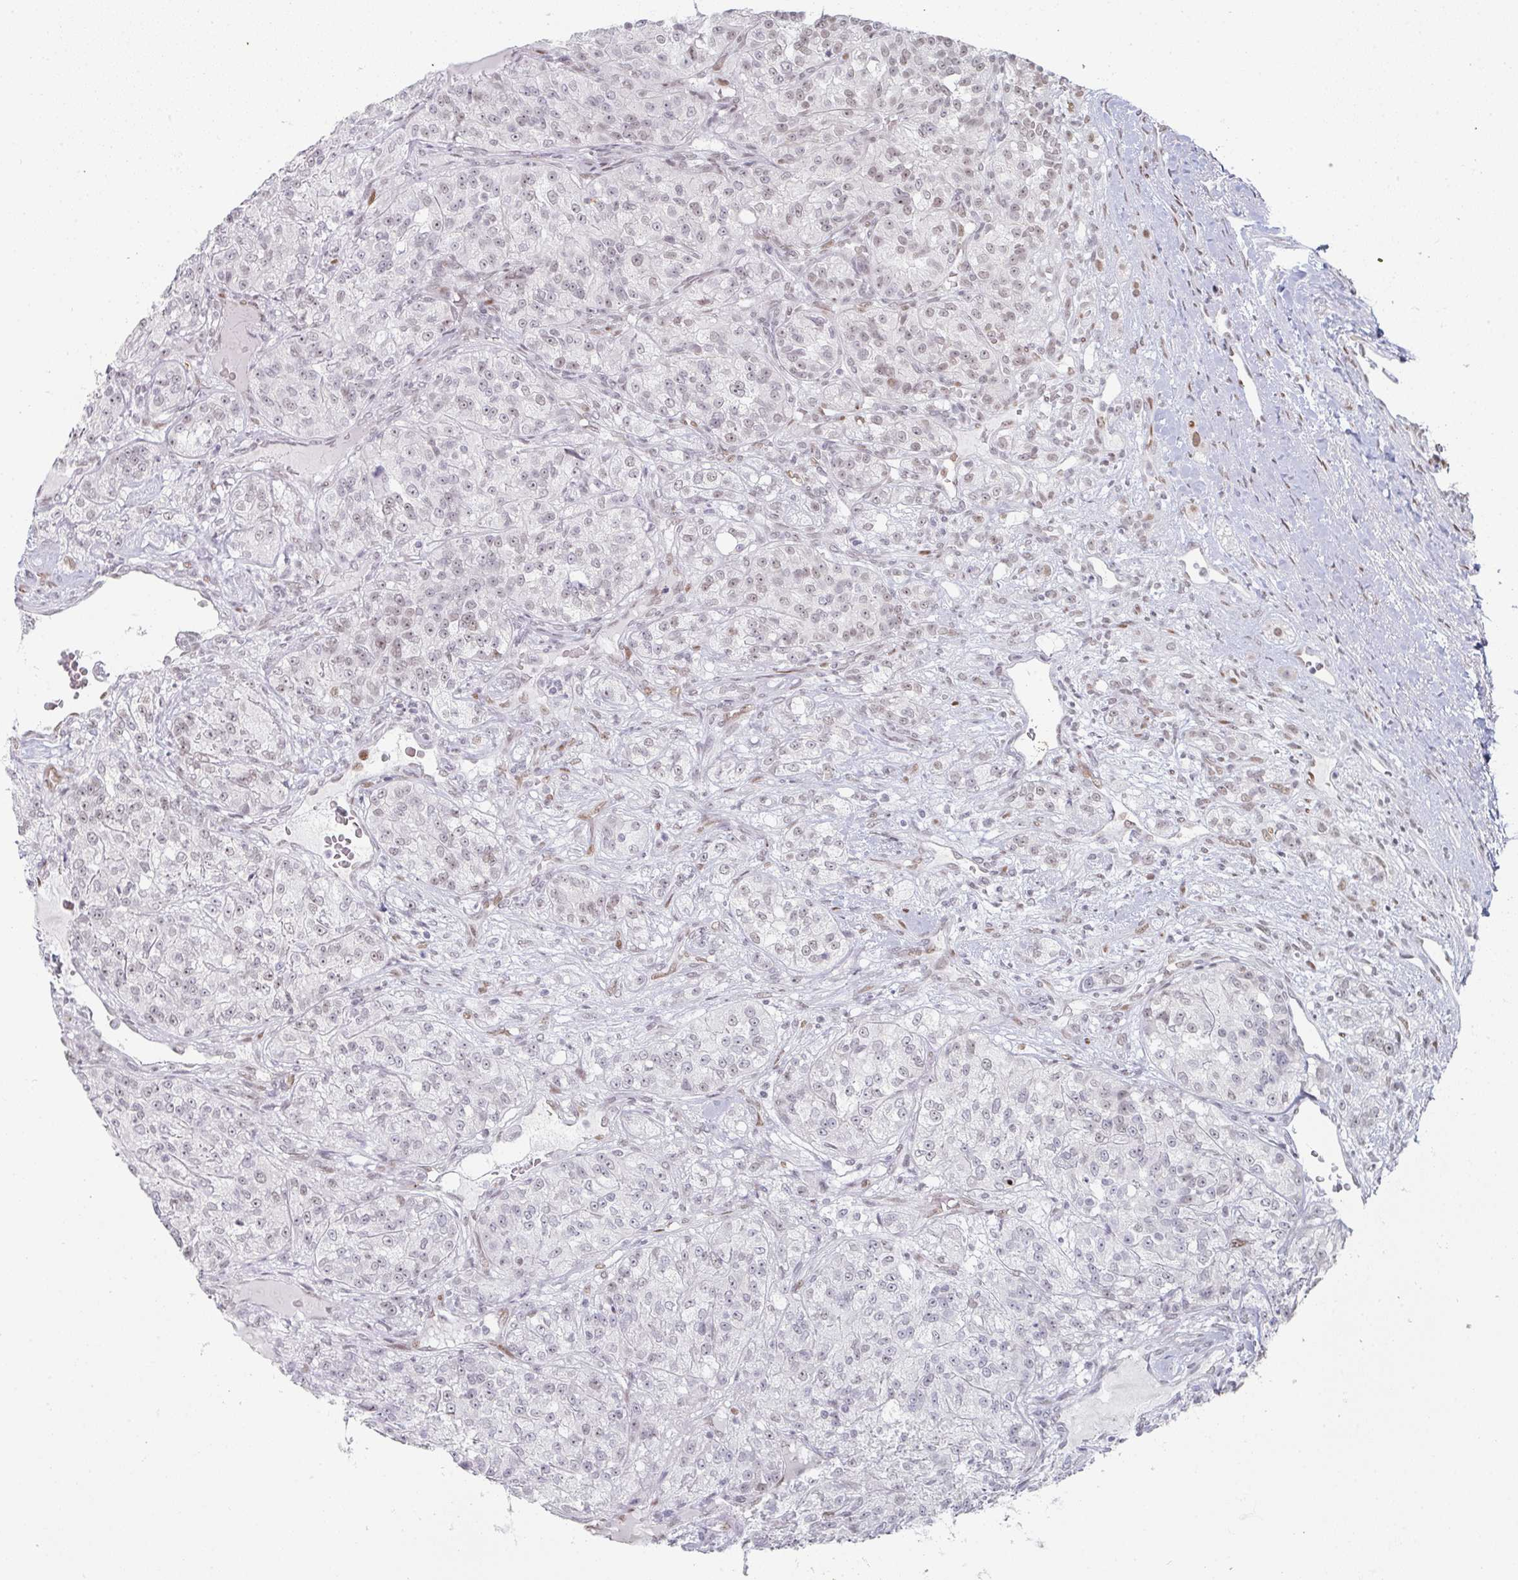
{"staining": {"intensity": "weak", "quantity": "25%-75%", "location": "nuclear"}, "tissue": "renal cancer", "cell_type": "Tumor cells", "image_type": "cancer", "snomed": [{"axis": "morphology", "description": "Adenocarcinoma, NOS"}, {"axis": "topography", "description": "Kidney"}], "caption": "Weak nuclear staining for a protein is present in about 25%-75% of tumor cells of renal adenocarcinoma using immunohistochemistry (IHC).", "gene": "POU2AF2", "patient": {"sex": "female", "age": 63}}